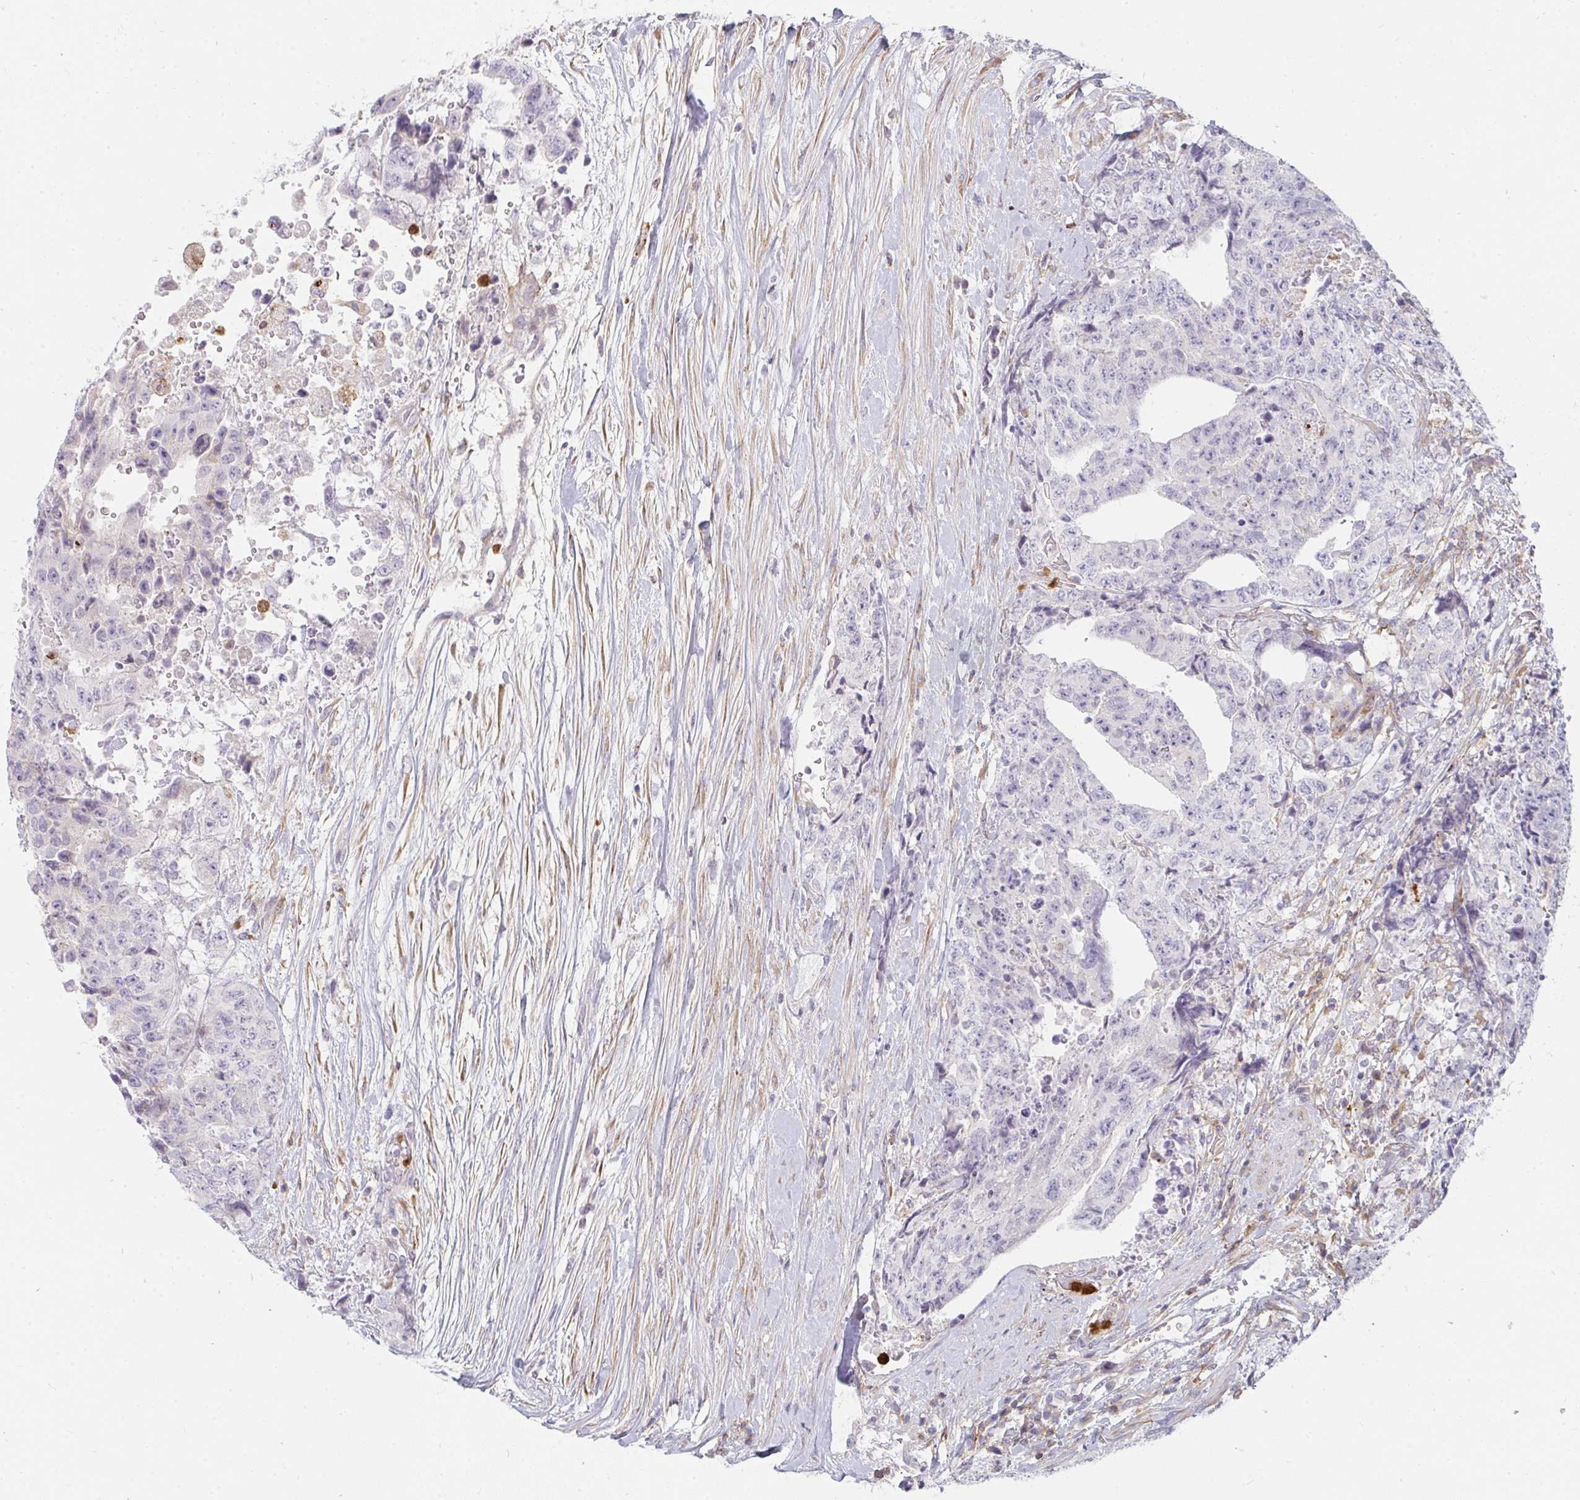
{"staining": {"intensity": "negative", "quantity": "none", "location": "none"}, "tissue": "testis cancer", "cell_type": "Tumor cells", "image_type": "cancer", "snomed": [{"axis": "morphology", "description": "Carcinoma, Embryonal, NOS"}, {"axis": "topography", "description": "Testis"}], "caption": "Testis embryonal carcinoma was stained to show a protein in brown. There is no significant positivity in tumor cells.", "gene": "CSF3R", "patient": {"sex": "male", "age": 24}}